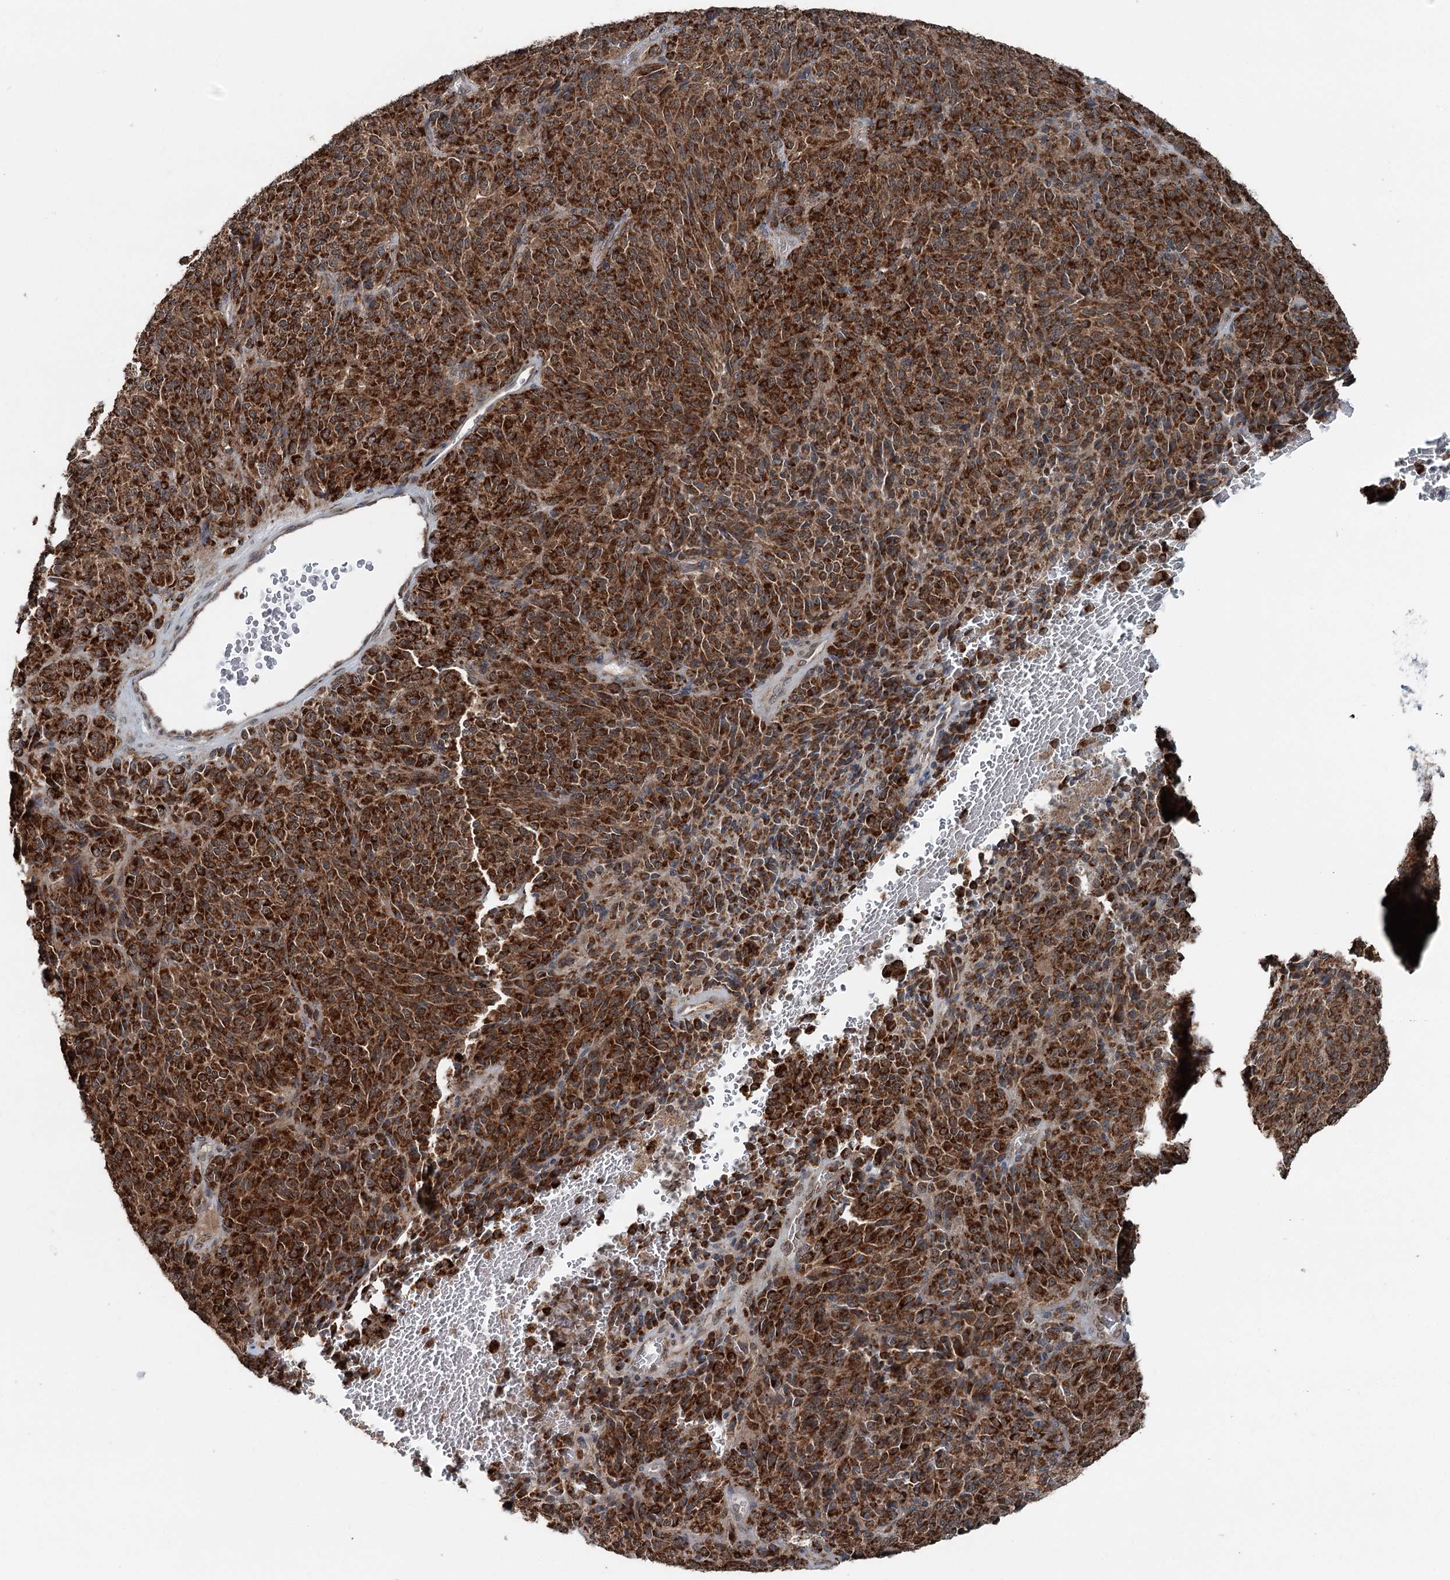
{"staining": {"intensity": "strong", "quantity": ">75%", "location": "cytoplasmic/membranous"}, "tissue": "melanoma", "cell_type": "Tumor cells", "image_type": "cancer", "snomed": [{"axis": "morphology", "description": "Malignant melanoma, Metastatic site"}, {"axis": "topography", "description": "Brain"}], "caption": "Brown immunohistochemical staining in human melanoma shows strong cytoplasmic/membranous expression in approximately >75% of tumor cells.", "gene": "WAPL", "patient": {"sex": "female", "age": 56}}